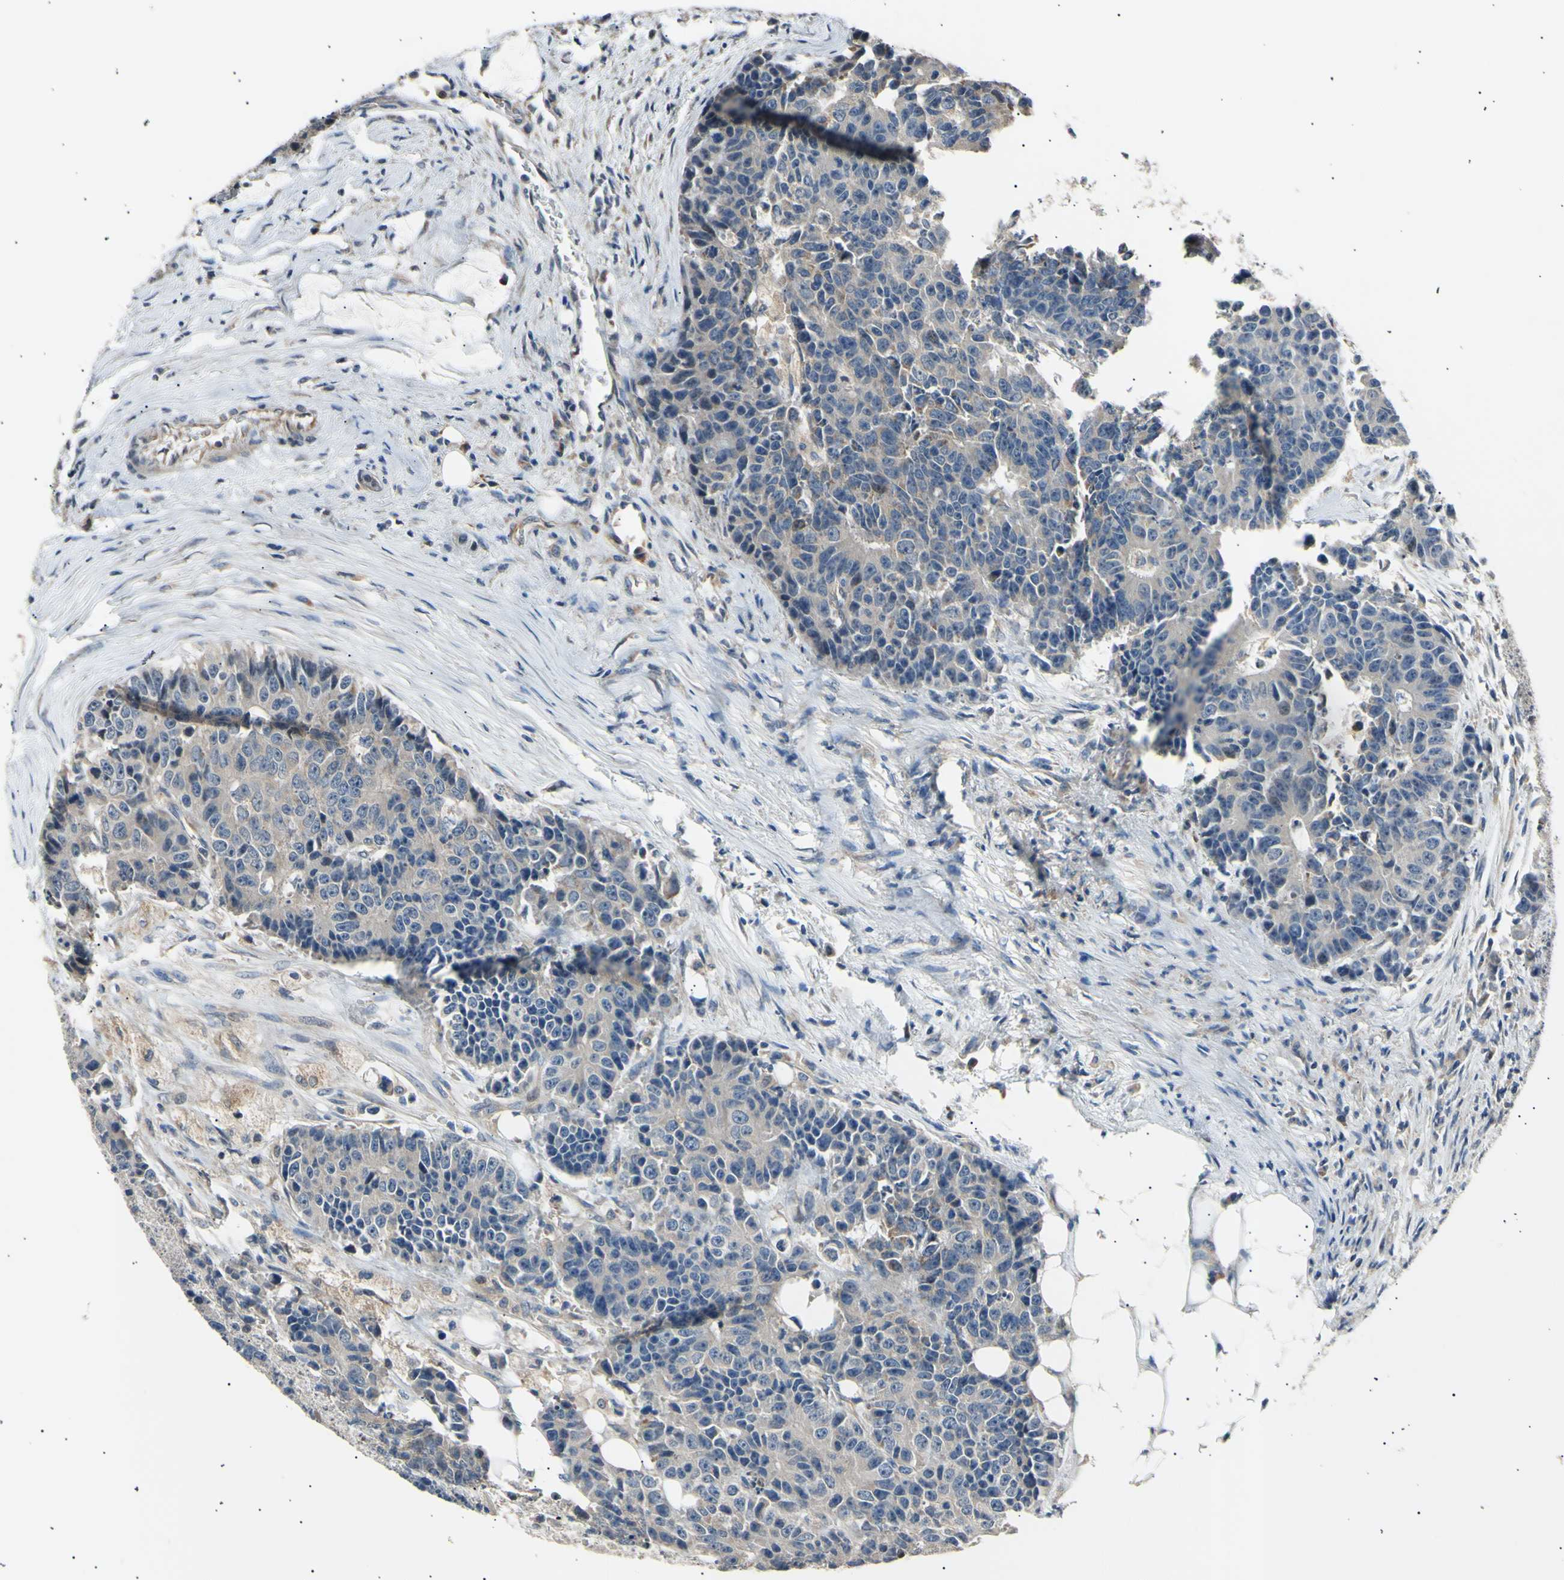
{"staining": {"intensity": "weak", "quantity": ">75%", "location": "cytoplasmic/membranous"}, "tissue": "colorectal cancer", "cell_type": "Tumor cells", "image_type": "cancer", "snomed": [{"axis": "morphology", "description": "Adenocarcinoma, NOS"}, {"axis": "topography", "description": "Colon"}], "caption": "Adenocarcinoma (colorectal) tissue shows weak cytoplasmic/membranous staining in about >75% of tumor cells, visualized by immunohistochemistry. Nuclei are stained in blue.", "gene": "ITGA6", "patient": {"sex": "female", "age": 86}}